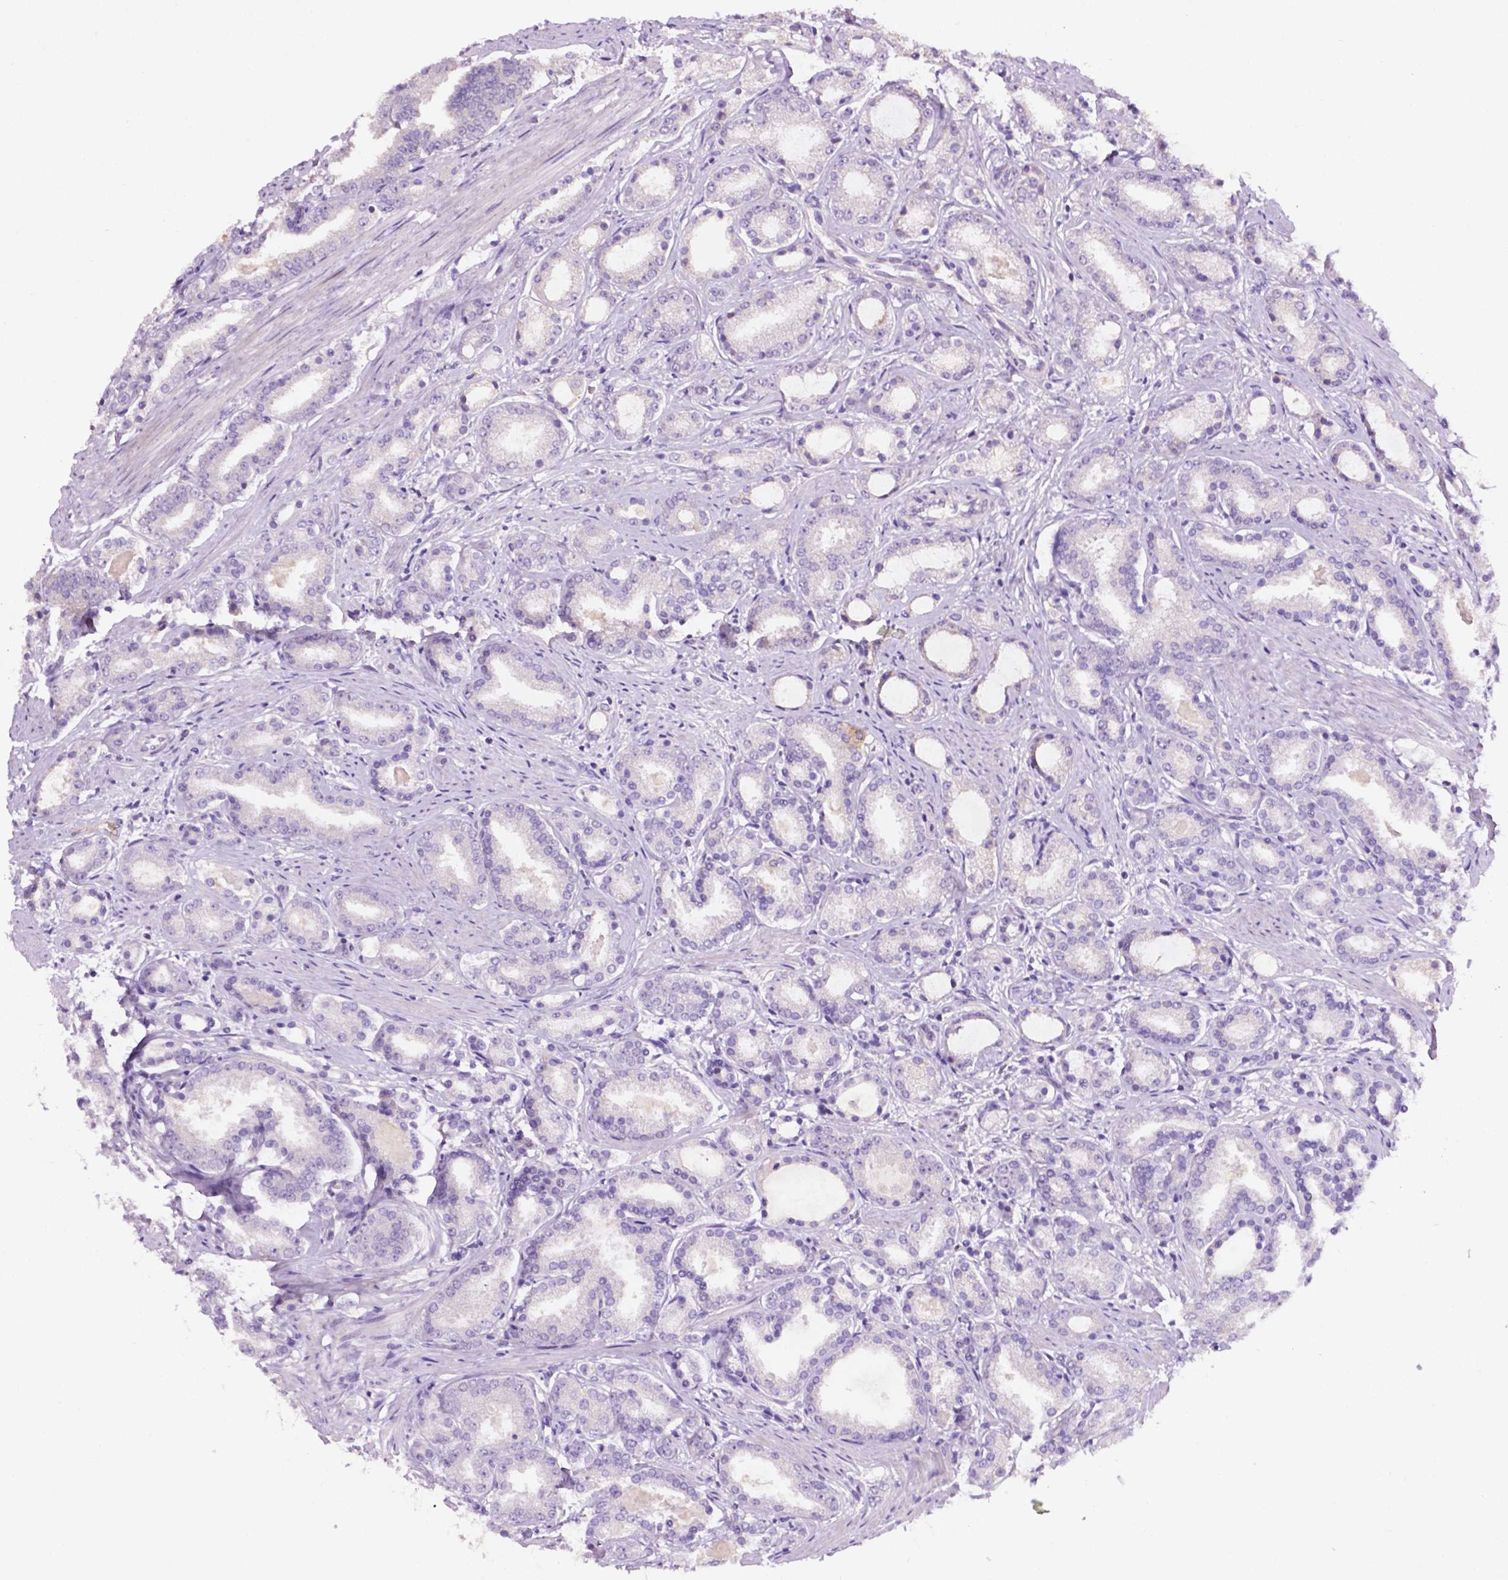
{"staining": {"intensity": "negative", "quantity": "none", "location": "none"}, "tissue": "prostate cancer", "cell_type": "Tumor cells", "image_type": "cancer", "snomed": [{"axis": "morphology", "description": "Adenocarcinoma, High grade"}, {"axis": "topography", "description": "Prostate"}], "caption": "Immunohistochemistry (IHC) photomicrograph of prostate high-grade adenocarcinoma stained for a protein (brown), which demonstrates no positivity in tumor cells.", "gene": "ARL5C", "patient": {"sex": "male", "age": 63}}